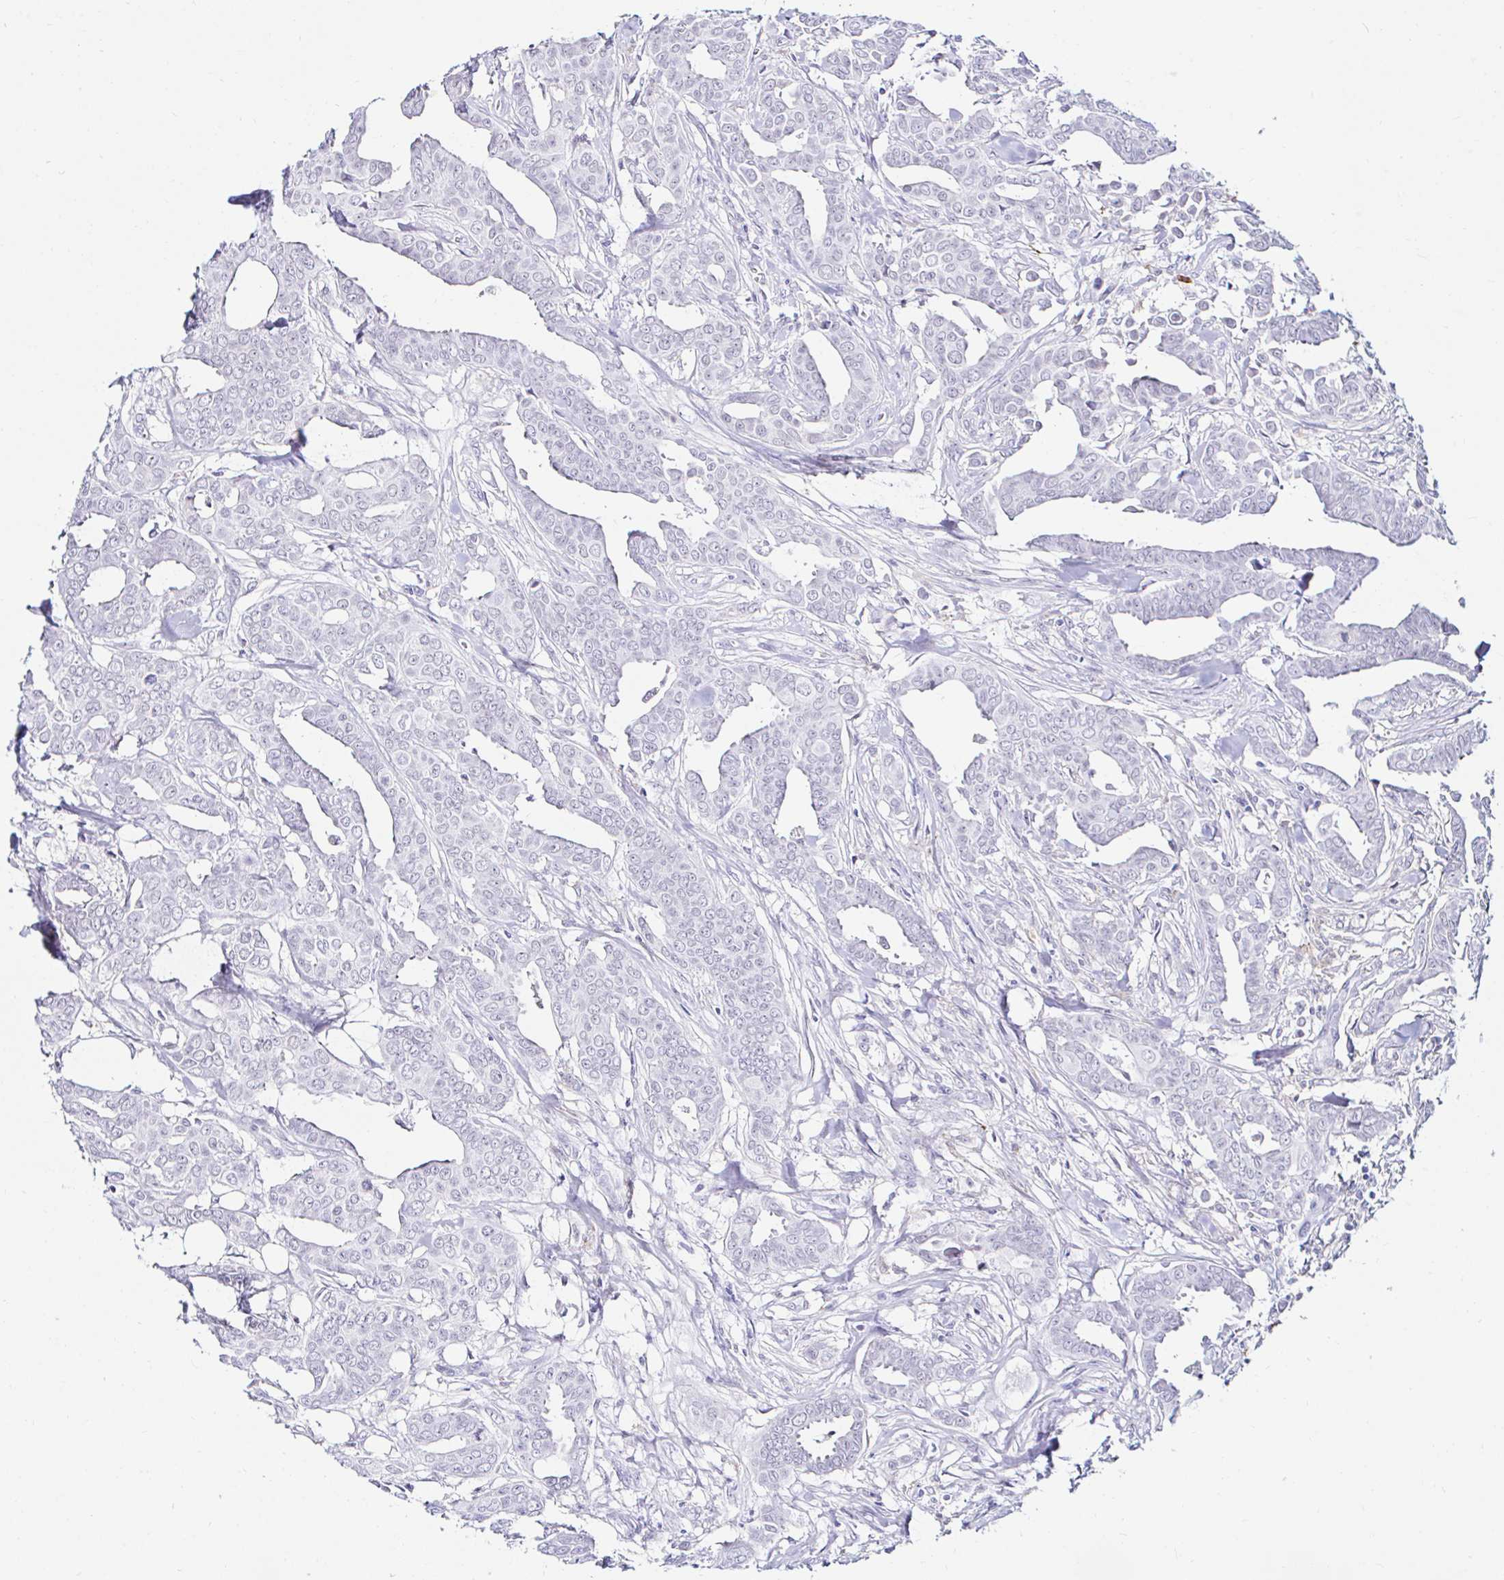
{"staining": {"intensity": "negative", "quantity": "none", "location": "none"}, "tissue": "breast cancer", "cell_type": "Tumor cells", "image_type": "cancer", "snomed": [{"axis": "morphology", "description": "Duct carcinoma"}, {"axis": "topography", "description": "Breast"}], "caption": "Tumor cells show no significant protein staining in breast cancer. Nuclei are stained in blue.", "gene": "CYBB", "patient": {"sex": "female", "age": 45}}